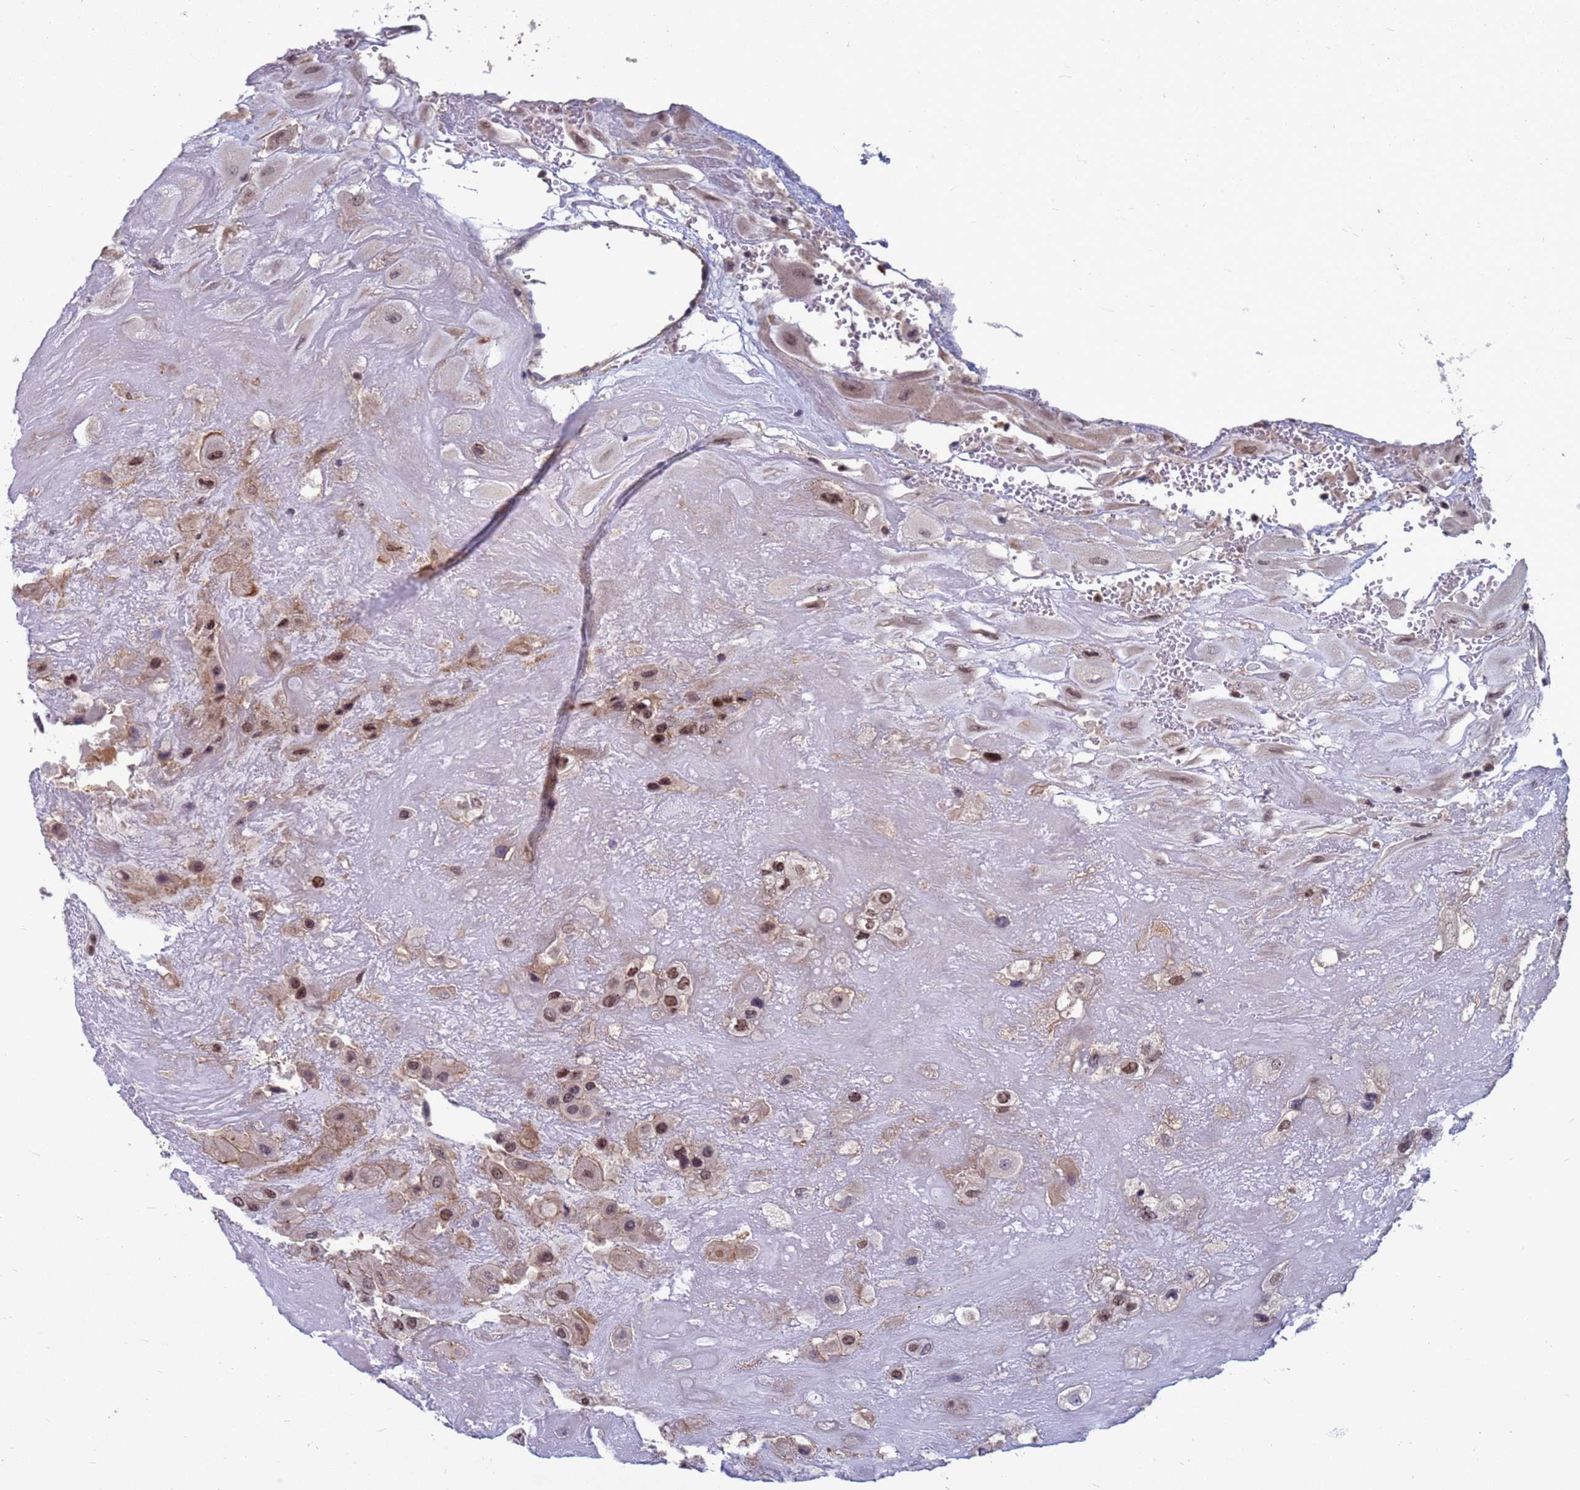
{"staining": {"intensity": "moderate", "quantity": ">75%", "location": "nuclear"}, "tissue": "placenta", "cell_type": "Decidual cells", "image_type": "normal", "snomed": [{"axis": "morphology", "description": "Normal tissue, NOS"}, {"axis": "topography", "description": "Placenta"}], "caption": "Immunohistochemistry photomicrograph of unremarkable human placenta stained for a protein (brown), which displays medium levels of moderate nuclear expression in approximately >75% of decidual cells.", "gene": "NSL1", "patient": {"sex": "female", "age": 32}}